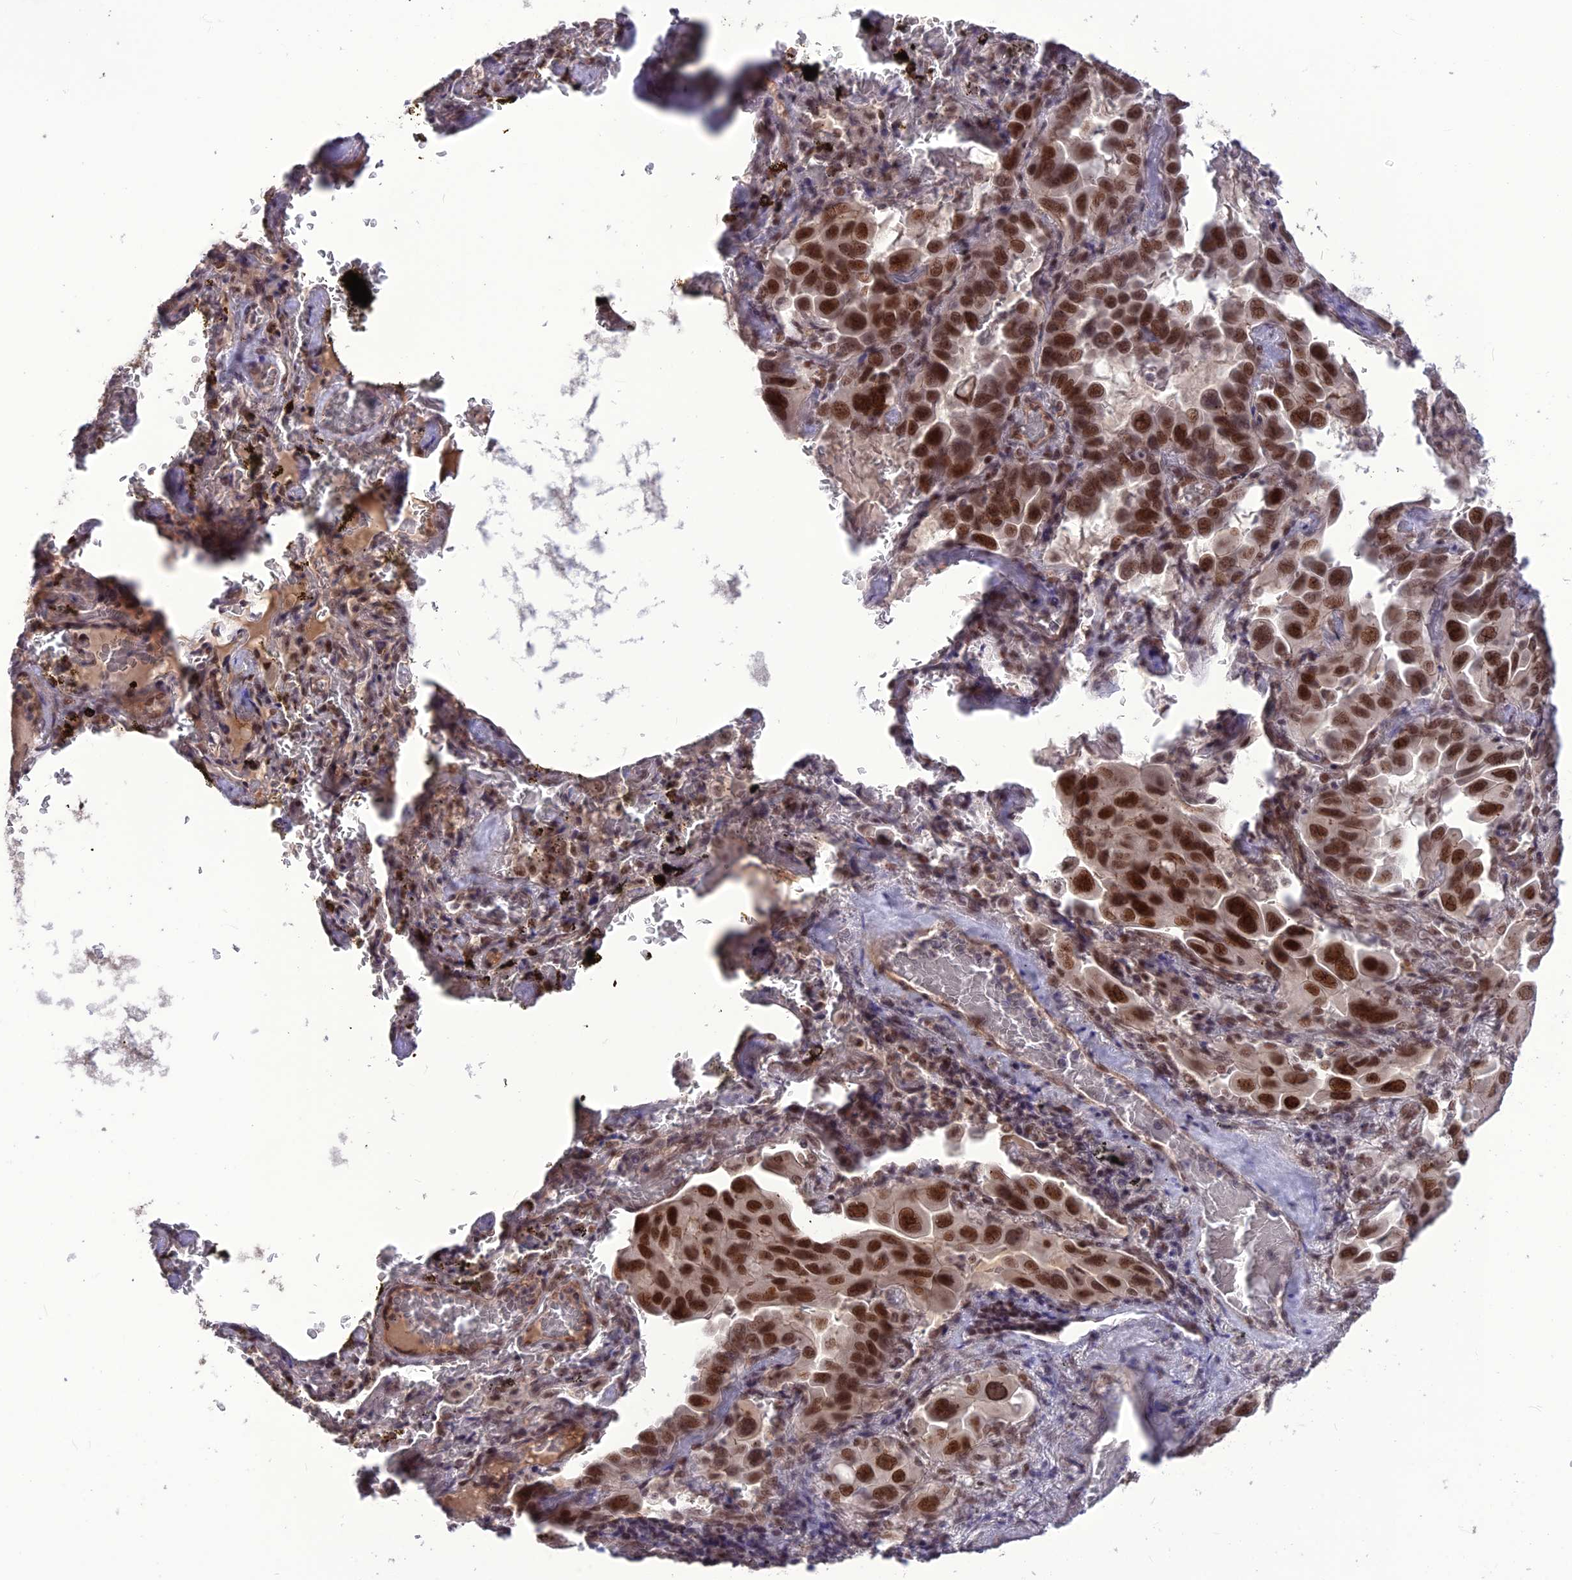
{"staining": {"intensity": "strong", "quantity": ">75%", "location": "nuclear"}, "tissue": "lung cancer", "cell_type": "Tumor cells", "image_type": "cancer", "snomed": [{"axis": "morphology", "description": "Adenocarcinoma, NOS"}, {"axis": "topography", "description": "Lung"}], "caption": "Protein staining of lung cancer tissue reveals strong nuclear staining in about >75% of tumor cells.", "gene": "DIS3", "patient": {"sex": "male", "age": 64}}